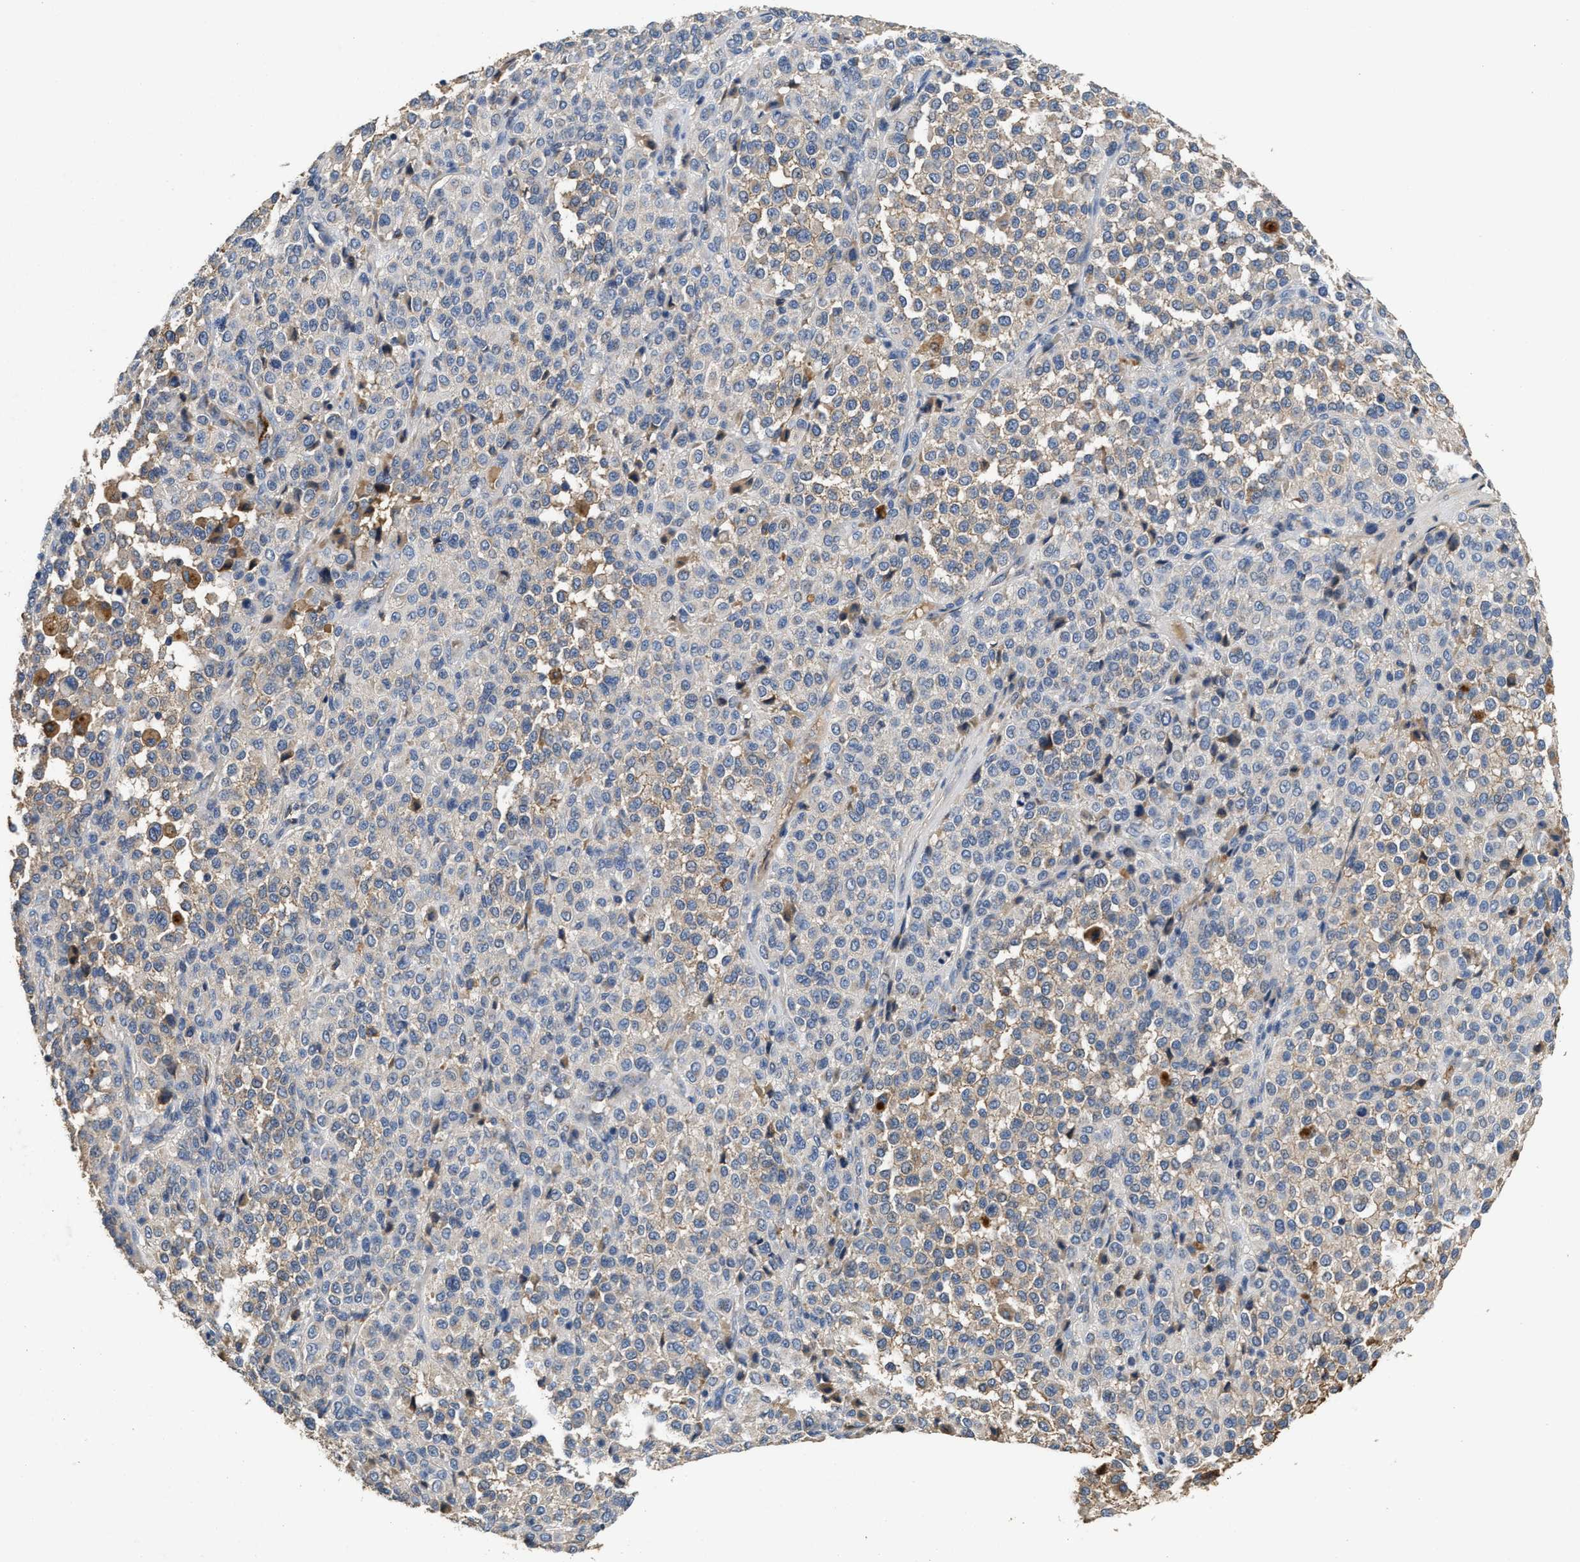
{"staining": {"intensity": "weak", "quantity": "<25%", "location": "cytoplasmic/membranous"}, "tissue": "melanoma", "cell_type": "Tumor cells", "image_type": "cancer", "snomed": [{"axis": "morphology", "description": "Malignant melanoma, Metastatic site"}, {"axis": "topography", "description": "Pancreas"}], "caption": "Tumor cells show no significant protein positivity in malignant melanoma (metastatic site). Nuclei are stained in blue.", "gene": "C3", "patient": {"sex": "female", "age": 30}}